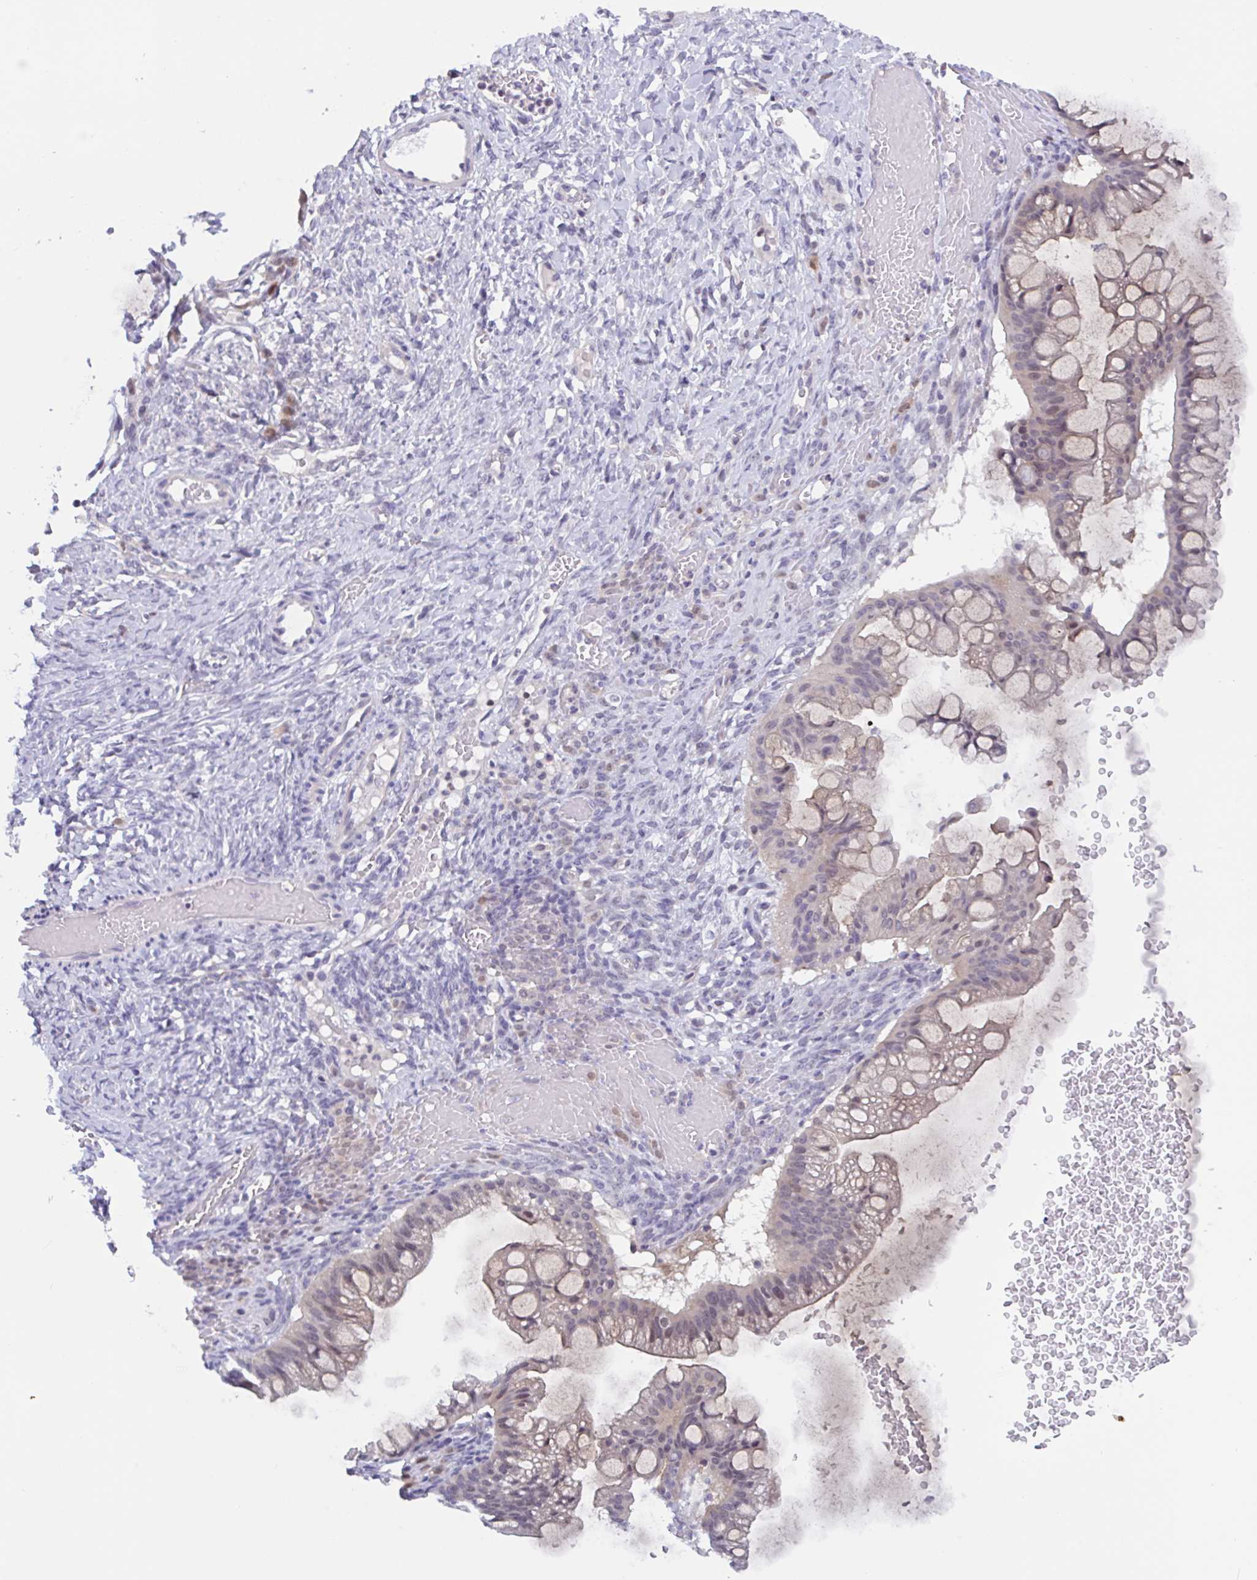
{"staining": {"intensity": "negative", "quantity": "none", "location": "none"}, "tissue": "ovarian cancer", "cell_type": "Tumor cells", "image_type": "cancer", "snomed": [{"axis": "morphology", "description": "Cystadenocarcinoma, mucinous, NOS"}, {"axis": "topography", "description": "Ovary"}], "caption": "Ovarian mucinous cystadenocarcinoma stained for a protein using immunohistochemistry (IHC) demonstrates no staining tumor cells.", "gene": "SNX11", "patient": {"sex": "female", "age": 73}}